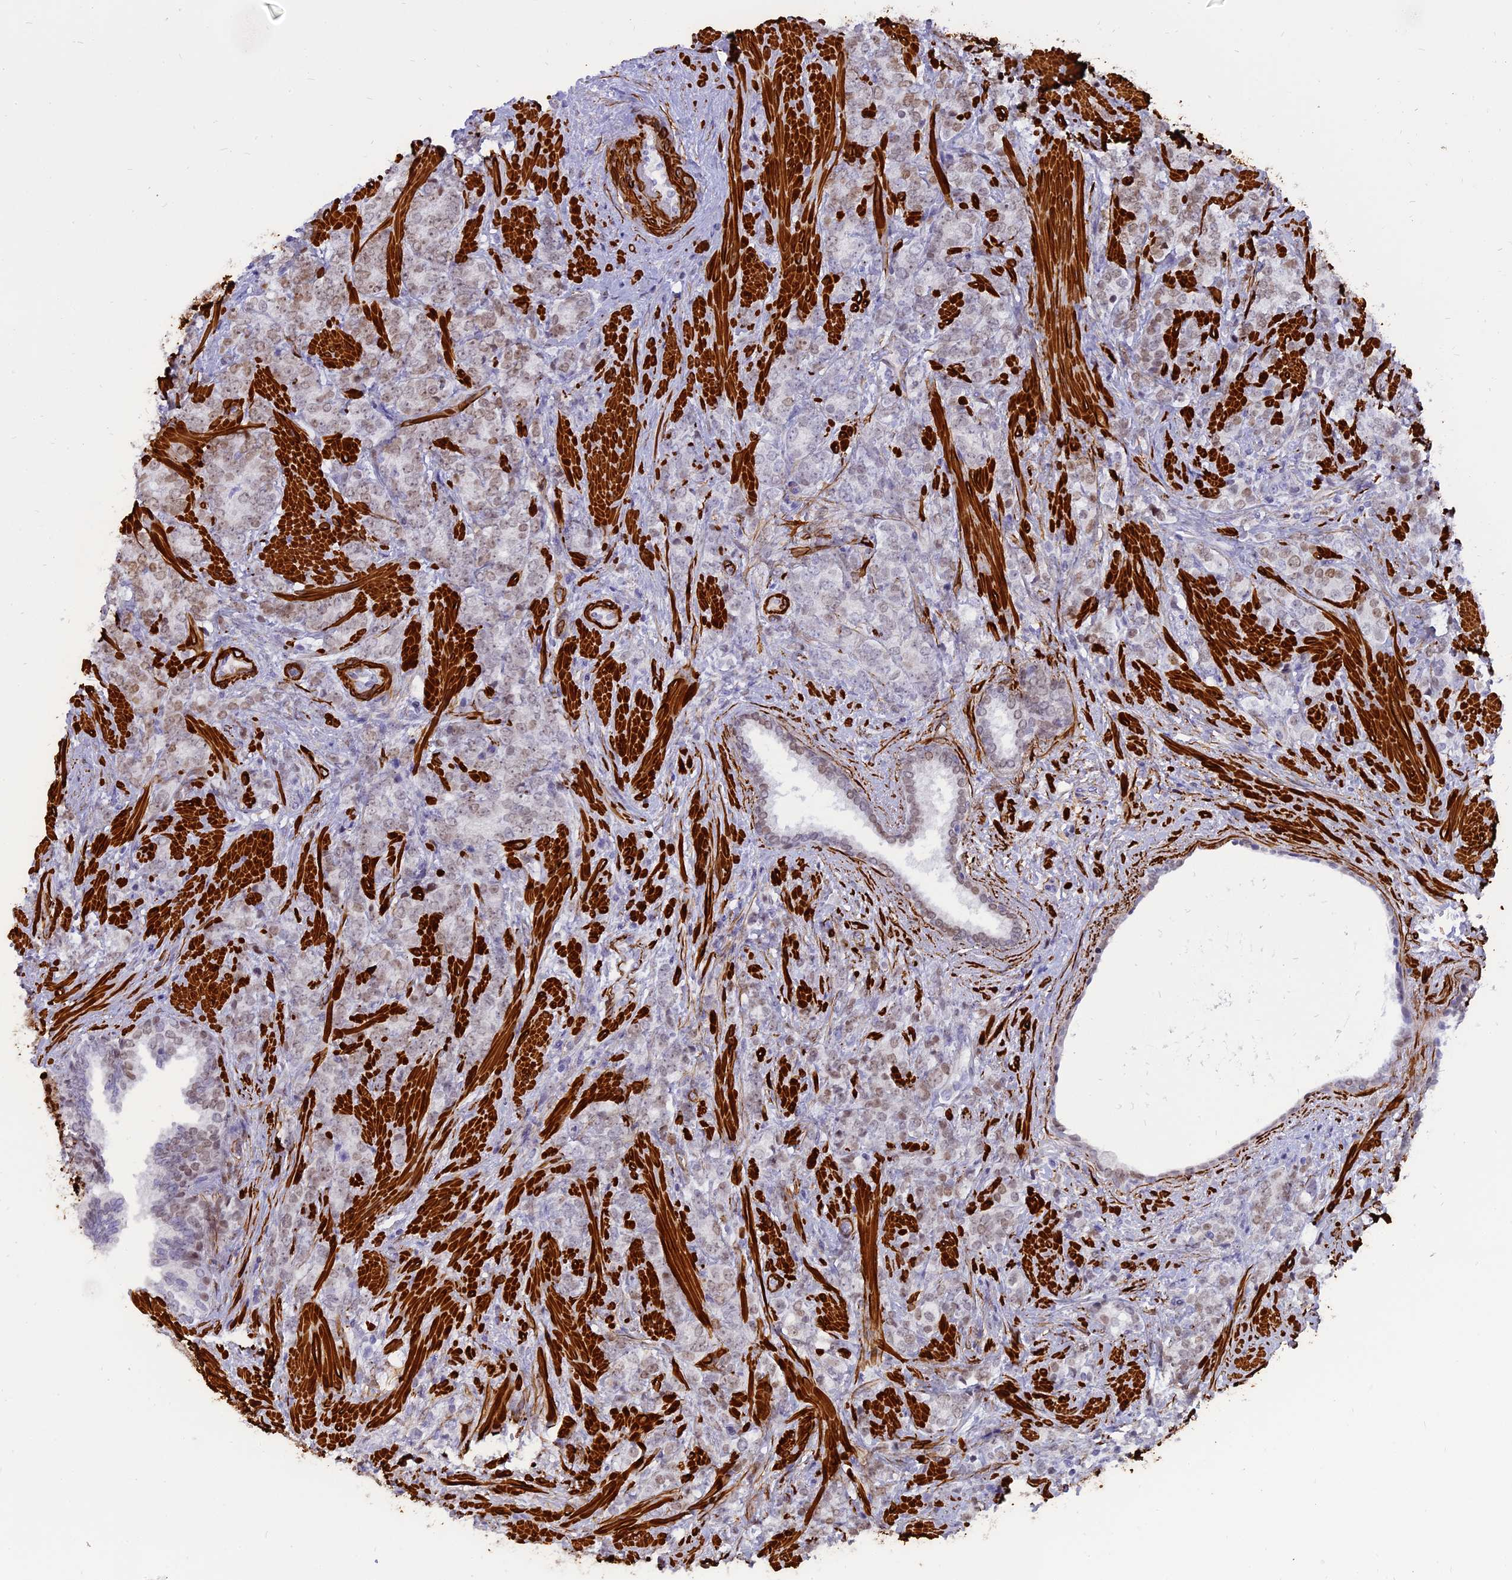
{"staining": {"intensity": "weak", "quantity": "25%-75%", "location": "nuclear"}, "tissue": "prostate cancer", "cell_type": "Tumor cells", "image_type": "cancer", "snomed": [{"axis": "morphology", "description": "Adenocarcinoma, High grade"}, {"axis": "topography", "description": "Prostate"}], "caption": "High-grade adenocarcinoma (prostate) stained with a protein marker exhibits weak staining in tumor cells.", "gene": "CENPV", "patient": {"sex": "male", "age": 64}}